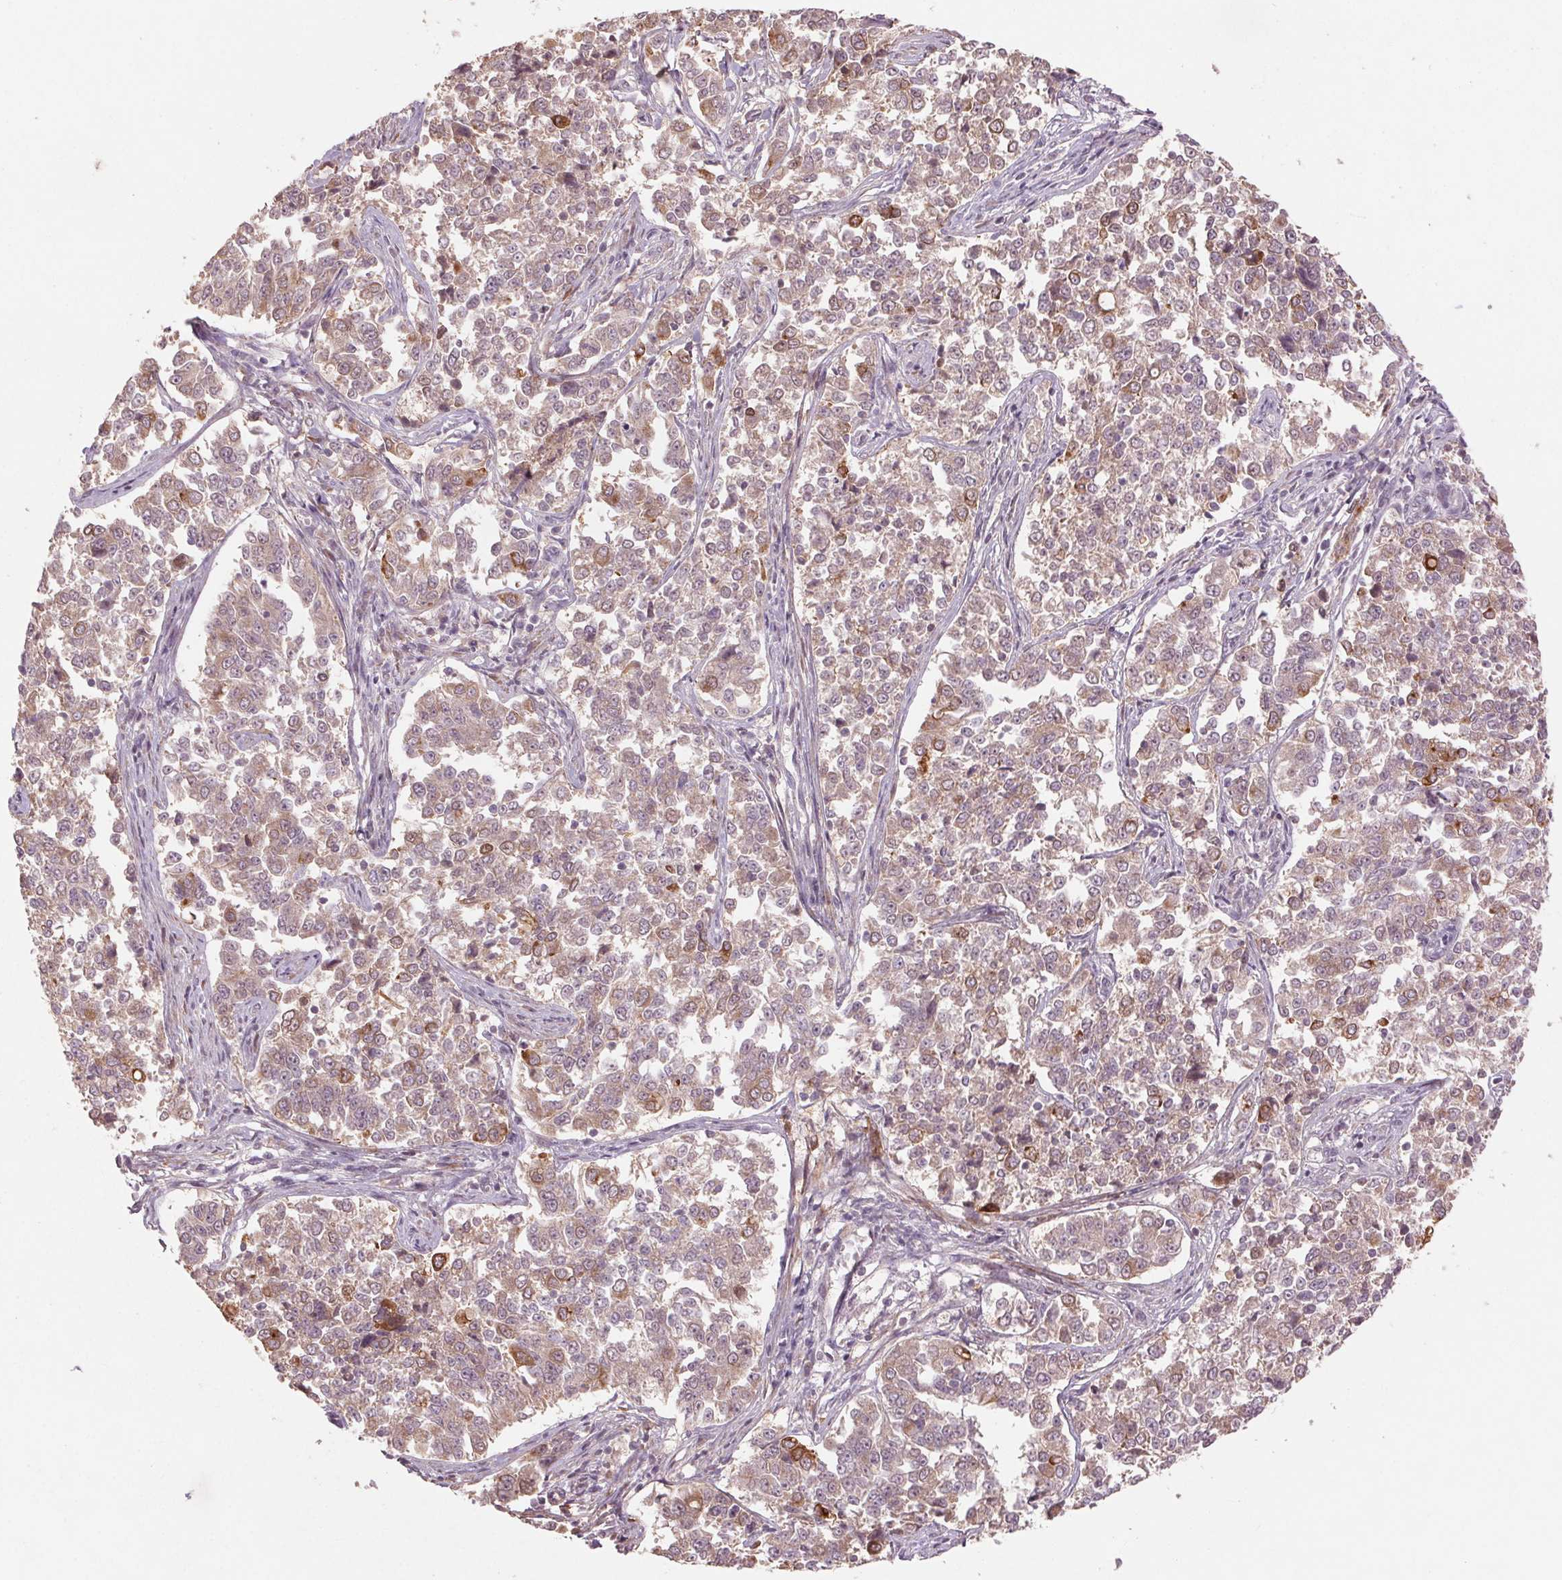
{"staining": {"intensity": "weak", "quantity": ">75%", "location": "cytoplasmic/membranous"}, "tissue": "endometrial cancer", "cell_type": "Tumor cells", "image_type": "cancer", "snomed": [{"axis": "morphology", "description": "Adenocarcinoma, NOS"}, {"axis": "topography", "description": "Endometrium"}], "caption": "This micrograph exhibits endometrial cancer stained with IHC to label a protein in brown. The cytoplasmic/membranous of tumor cells show weak positivity for the protein. Nuclei are counter-stained blue.", "gene": "SMLR1", "patient": {"sex": "female", "age": 43}}